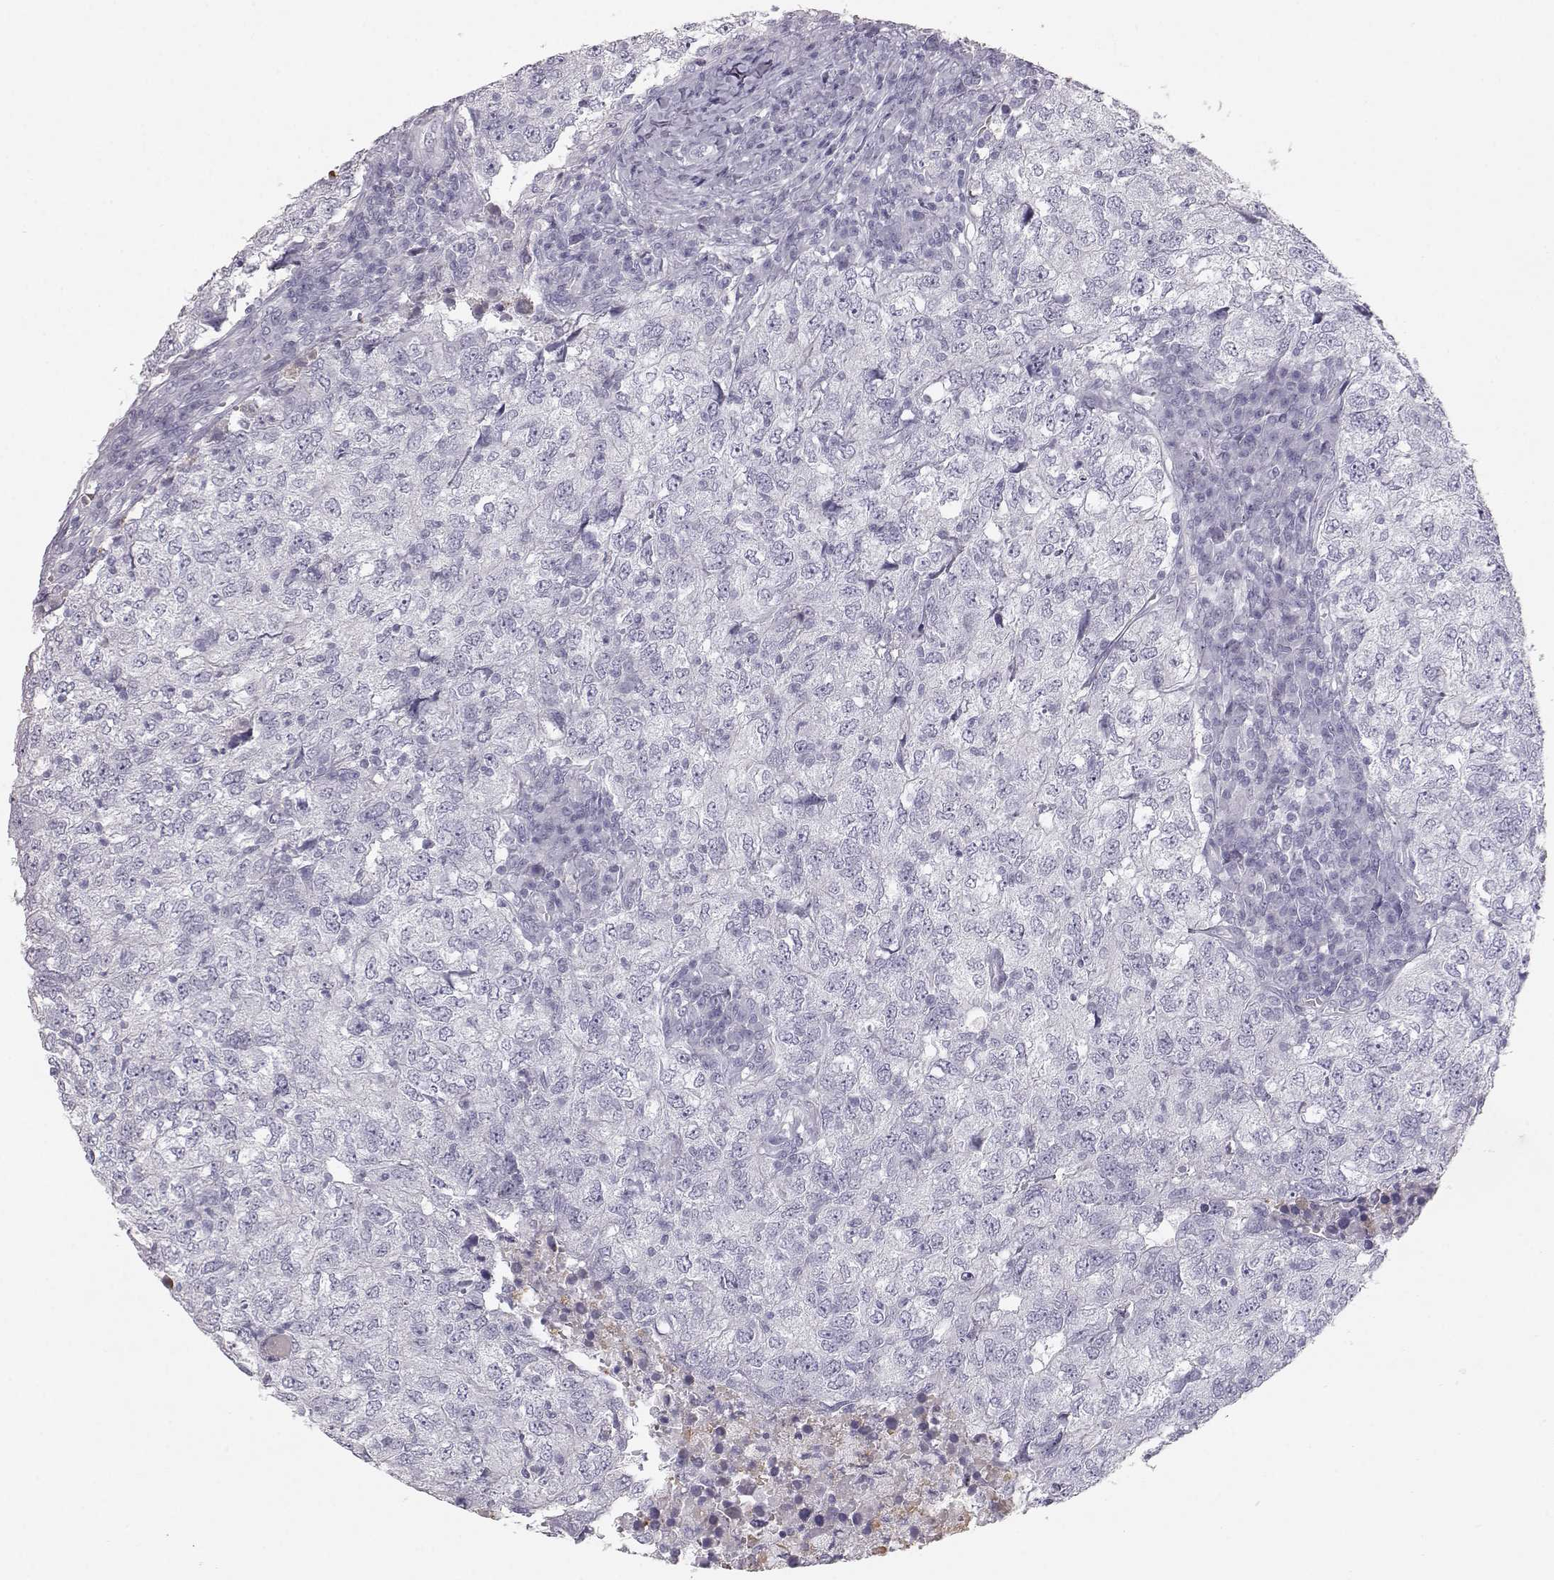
{"staining": {"intensity": "negative", "quantity": "none", "location": "none"}, "tissue": "breast cancer", "cell_type": "Tumor cells", "image_type": "cancer", "snomed": [{"axis": "morphology", "description": "Duct carcinoma"}, {"axis": "topography", "description": "Breast"}], "caption": "Tumor cells are negative for brown protein staining in intraductal carcinoma (breast). (DAB immunohistochemistry, high magnification).", "gene": "KRTAP16-1", "patient": {"sex": "female", "age": 30}}